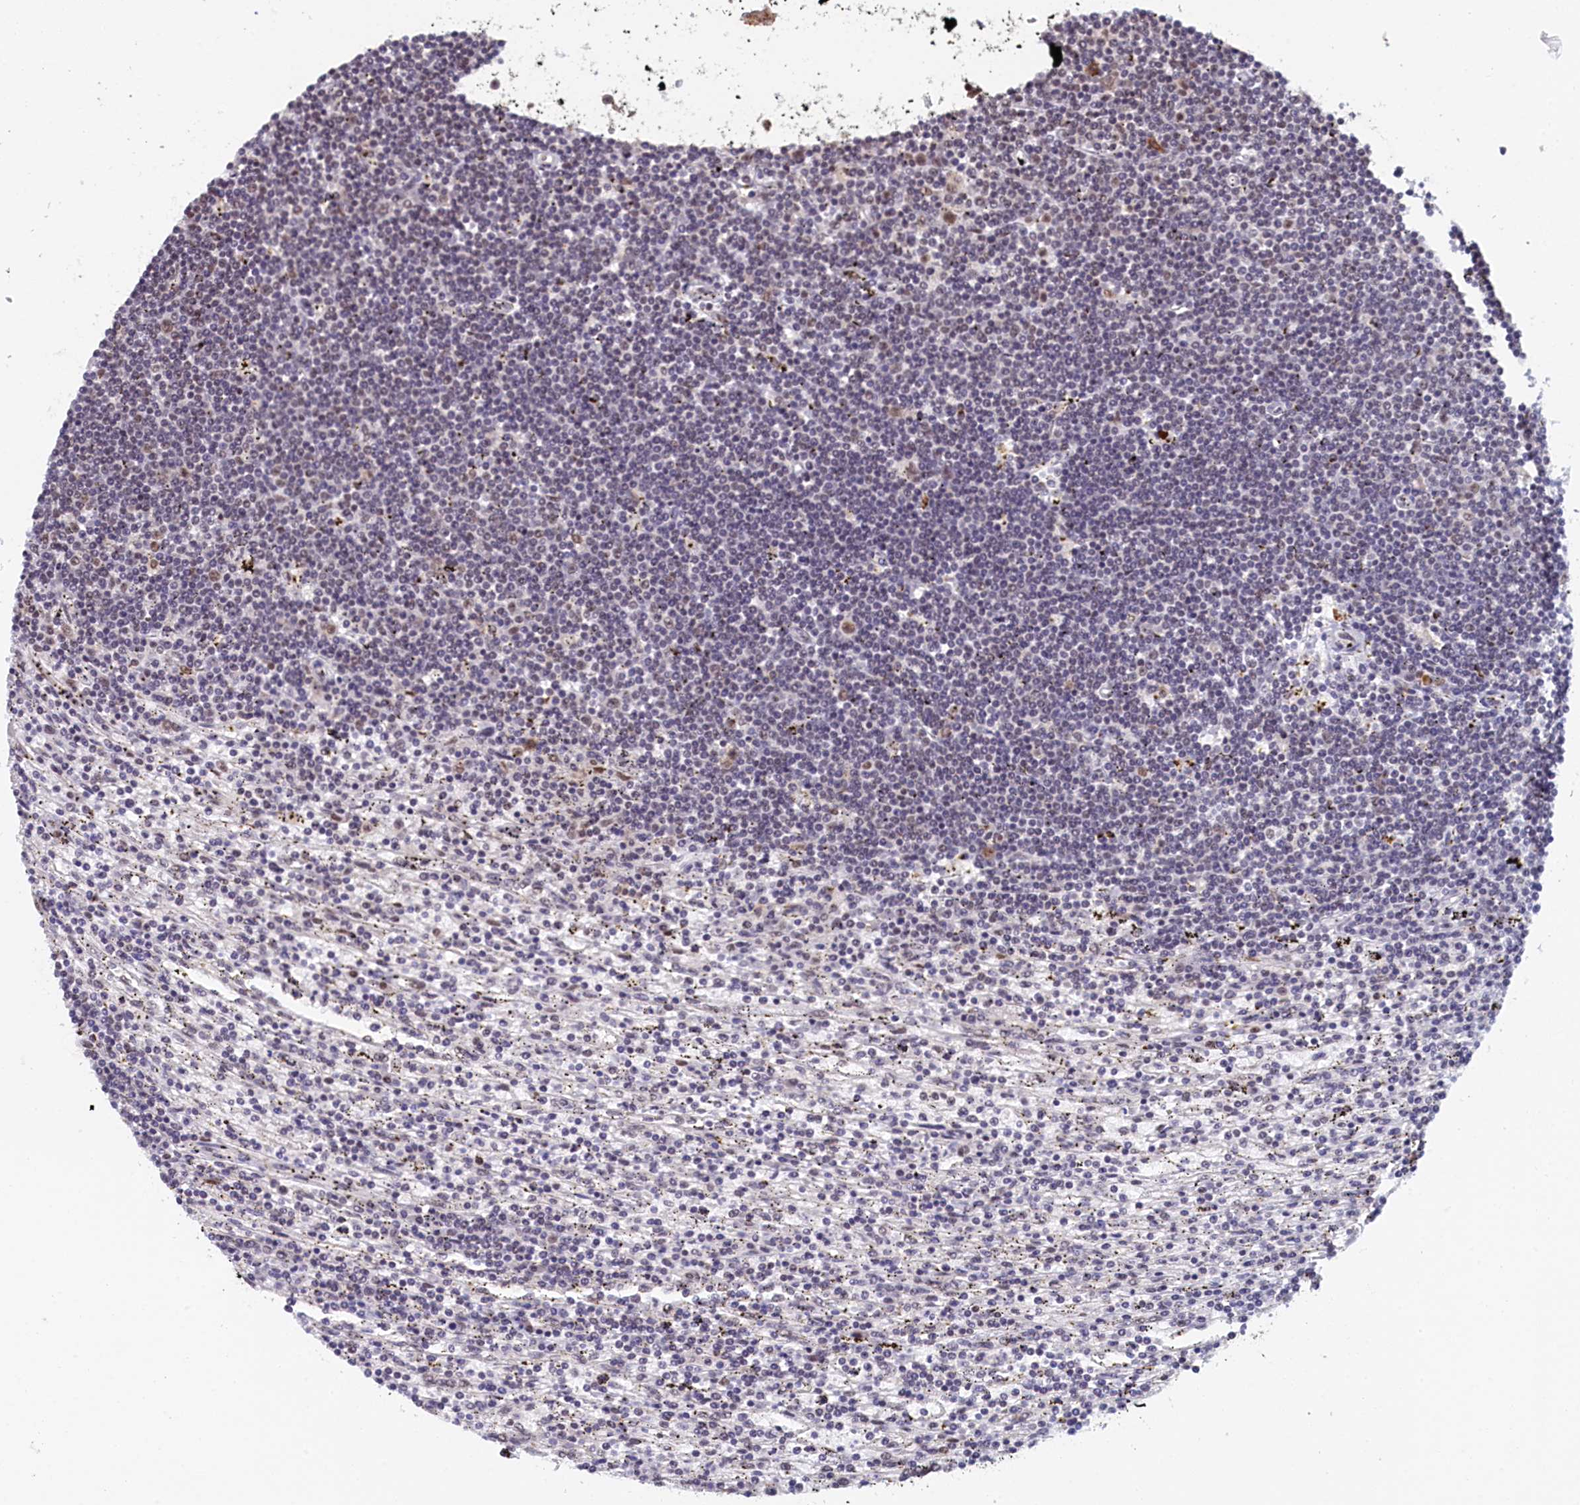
{"staining": {"intensity": "negative", "quantity": "none", "location": "none"}, "tissue": "lymphoma", "cell_type": "Tumor cells", "image_type": "cancer", "snomed": [{"axis": "morphology", "description": "Malignant lymphoma, non-Hodgkin's type, Low grade"}, {"axis": "topography", "description": "Spleen"}], "caption": "The micrograph exhibits no staining of tumor cells in malignant lymphoma, non-Hodgkin's type (low-grade).", "gene": "INTS14", "patient": {"sex": "male", "age": 76}}